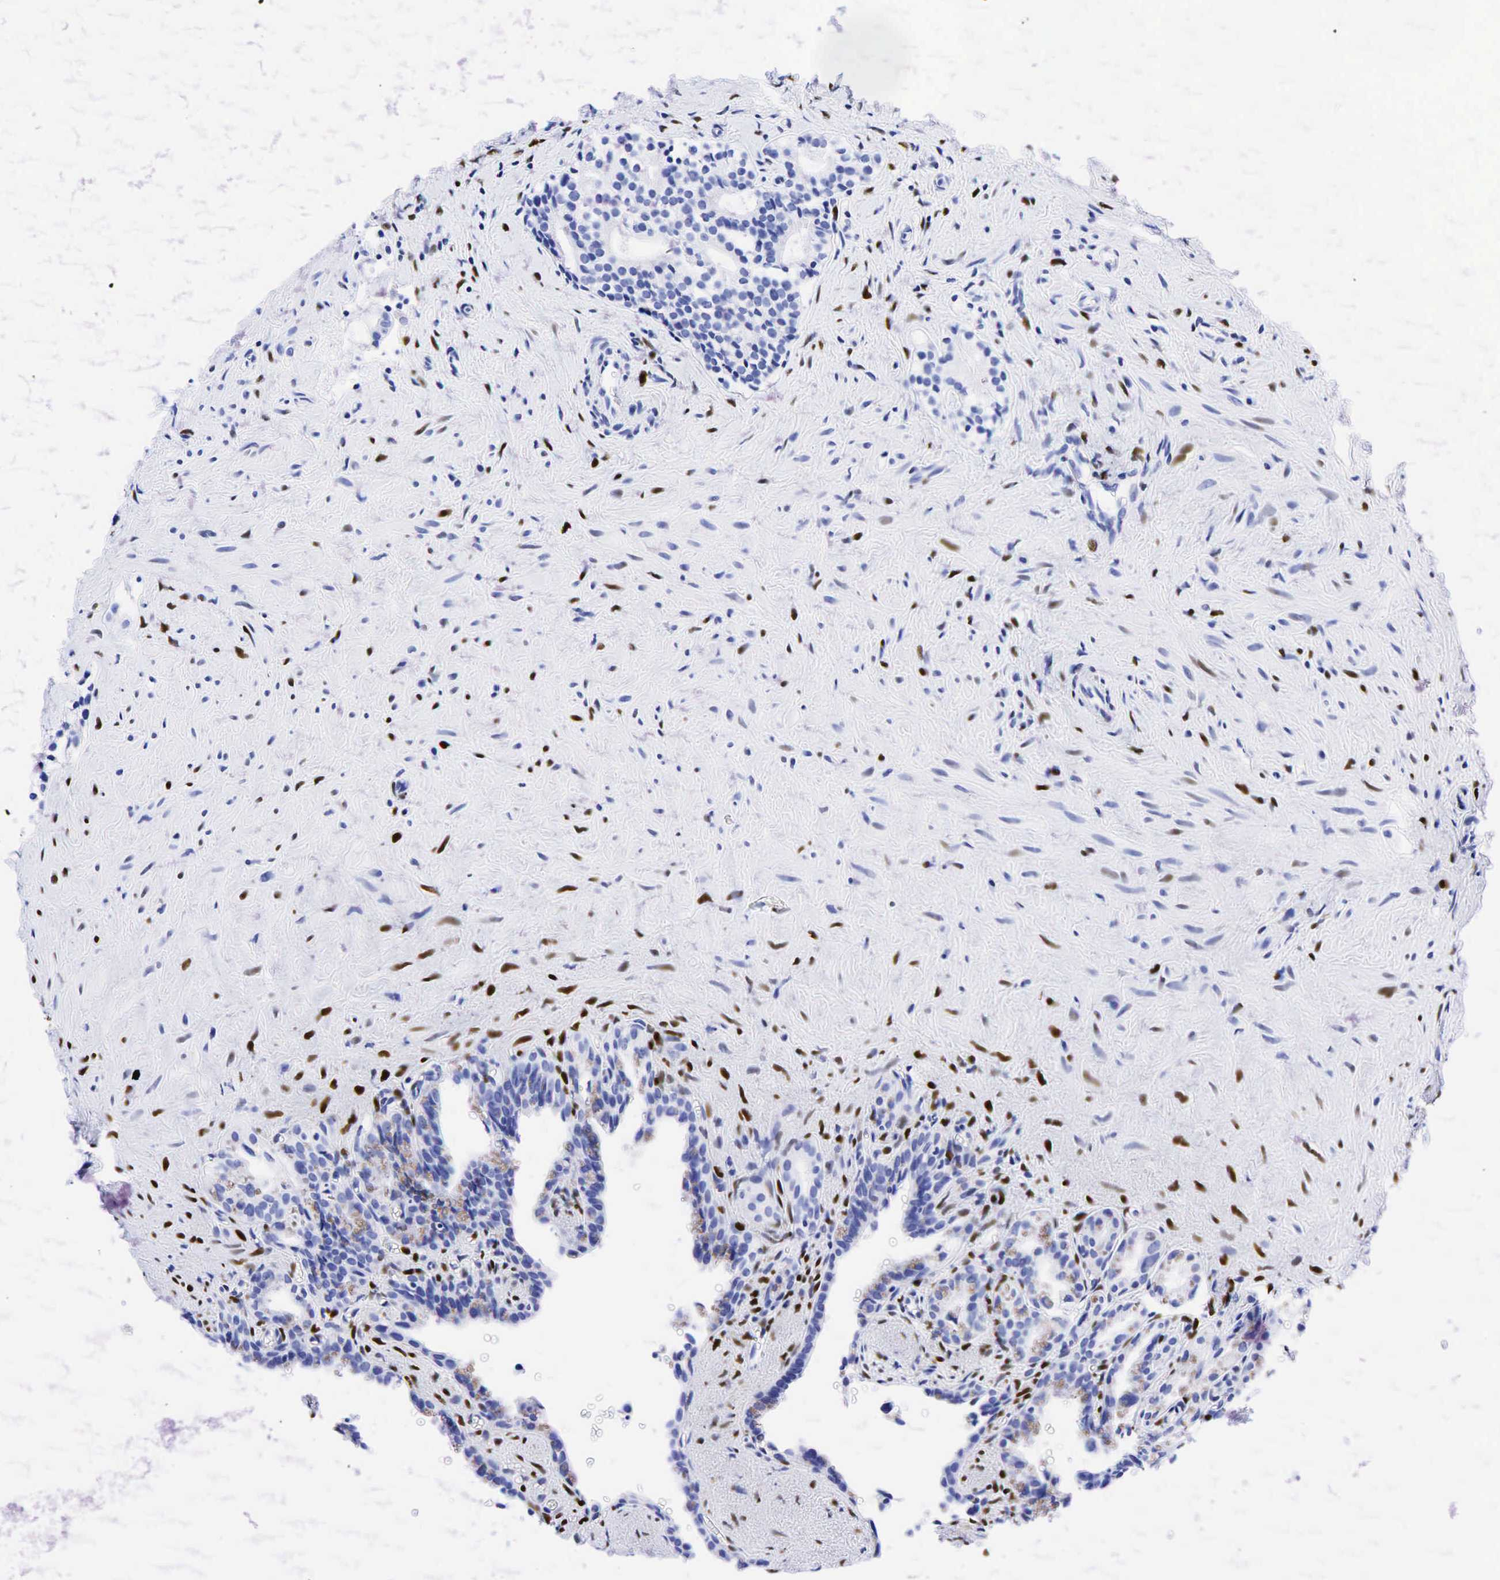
{"staining": {"intensity": "negative", "quantity": "none", "location": "none"}, "tissue": "seminal vesicle", "cell_type": "Glandular cells", "image_type": "normal", "snomed": [{"axis": "morphology", "description": "Normal tissue, NOS"}, {"axis": "topography", "description": "Seminal veicle"}], "caption": "A high-resolution histopathology image shows immunohistochemistry staining of benign seminal vesicle, which exhibits no significant staining in glandular cells.", "gene": "ESR1", "patient": {"sex": "male", "age": 60}}